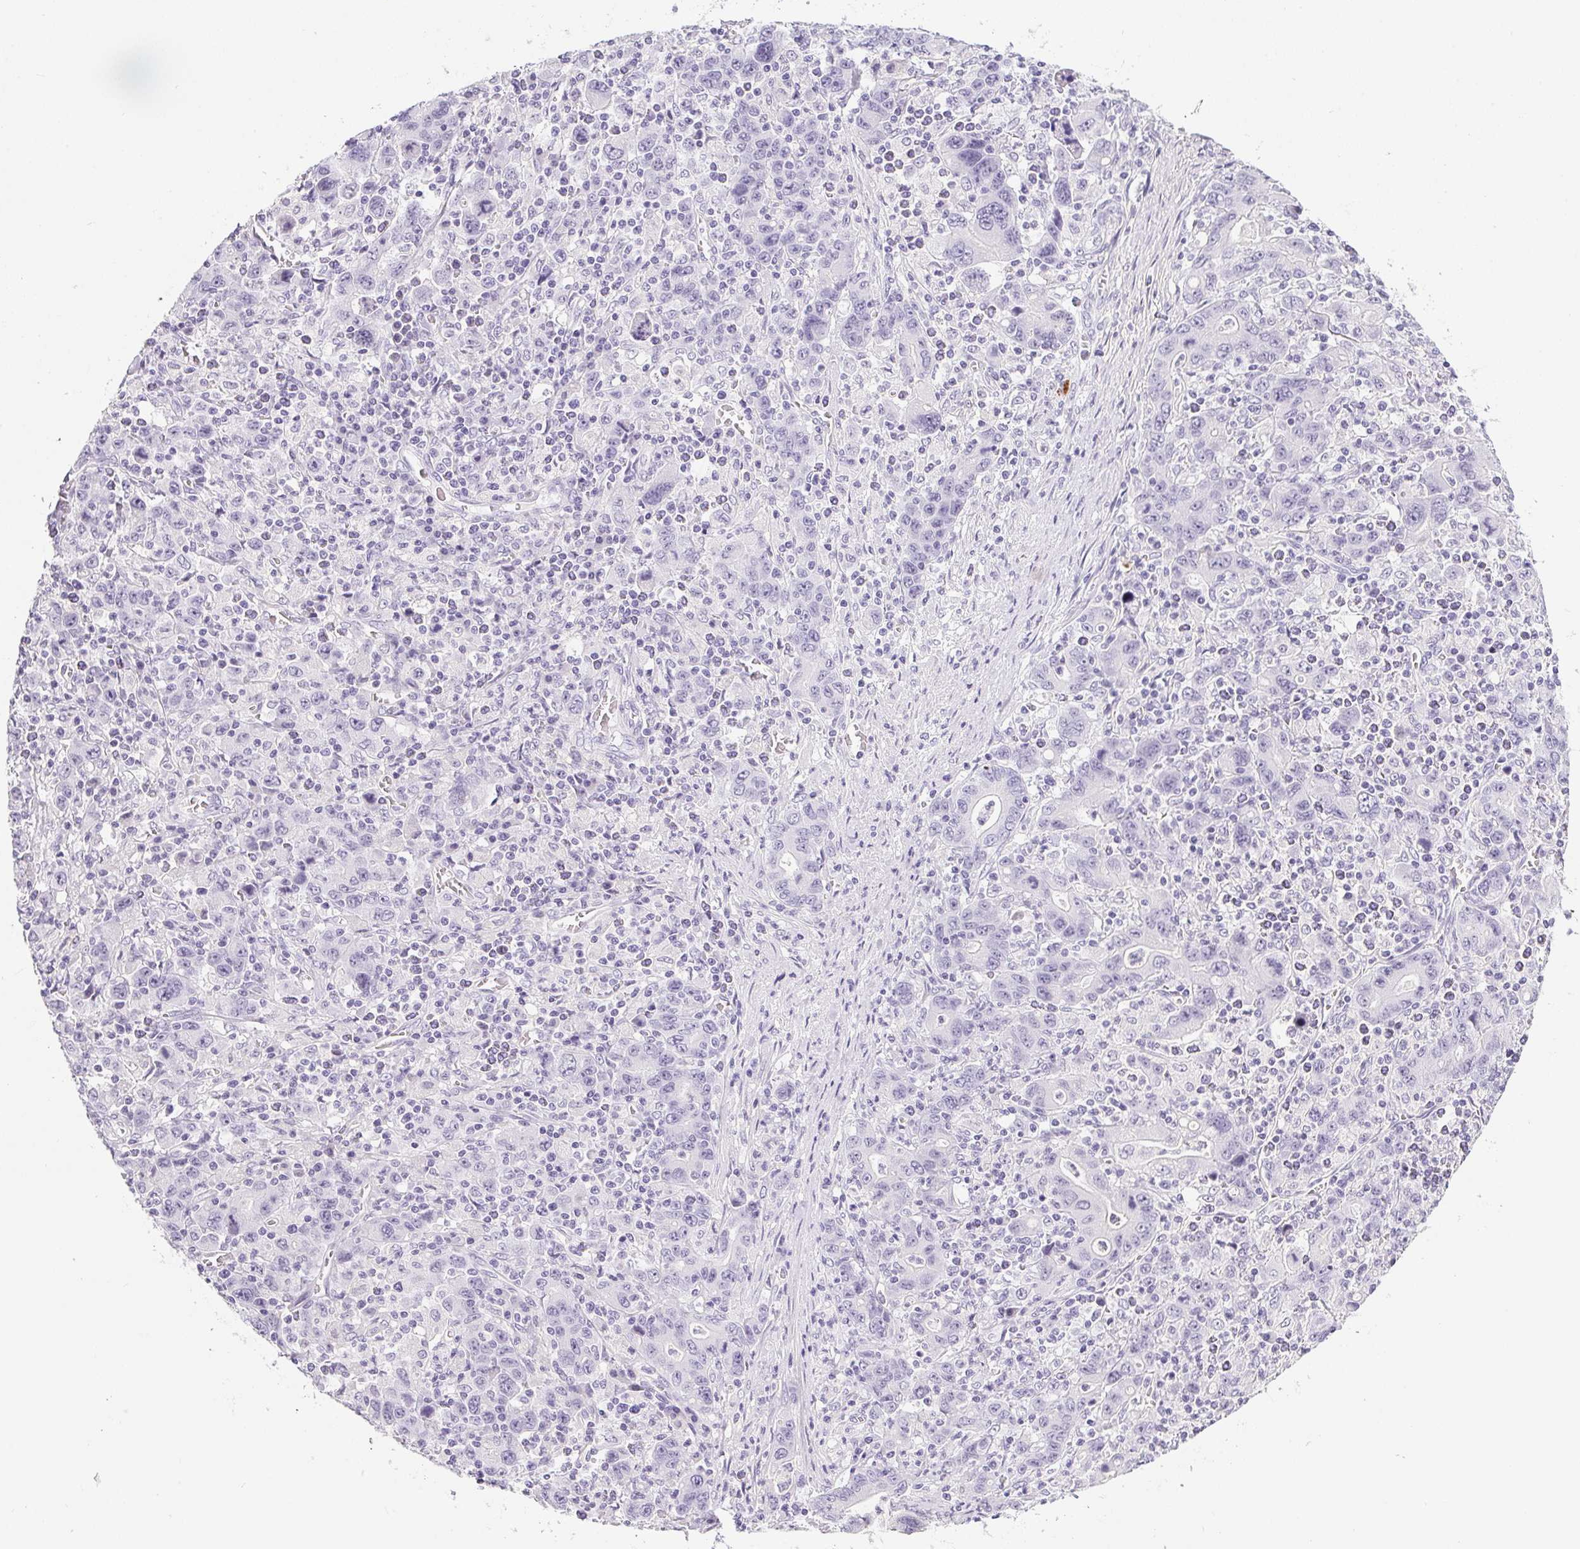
{"staining": {"intensity": "negative", "quantity": "none", "location": "none"}, "tissue": "stomach cancer", "cell_type": "Tumor cells", "image_type": "cancer", "snomed": [{"axis": "morphology", "description": "Adenocarcinoma, NOS"}, {"axis": "topography", "description": "Stomach, upper"}], "caption": "DAB immunohistochemical staining of human adenocarcinoma (stomach) demonstrates no significant positivity in tumor cells. (DAB immunohistochemistry (IHC) visualized using brightfield microscopy, high magnification).", "gene": "PPY", "patient": {"sex": "male", "age": 69}}